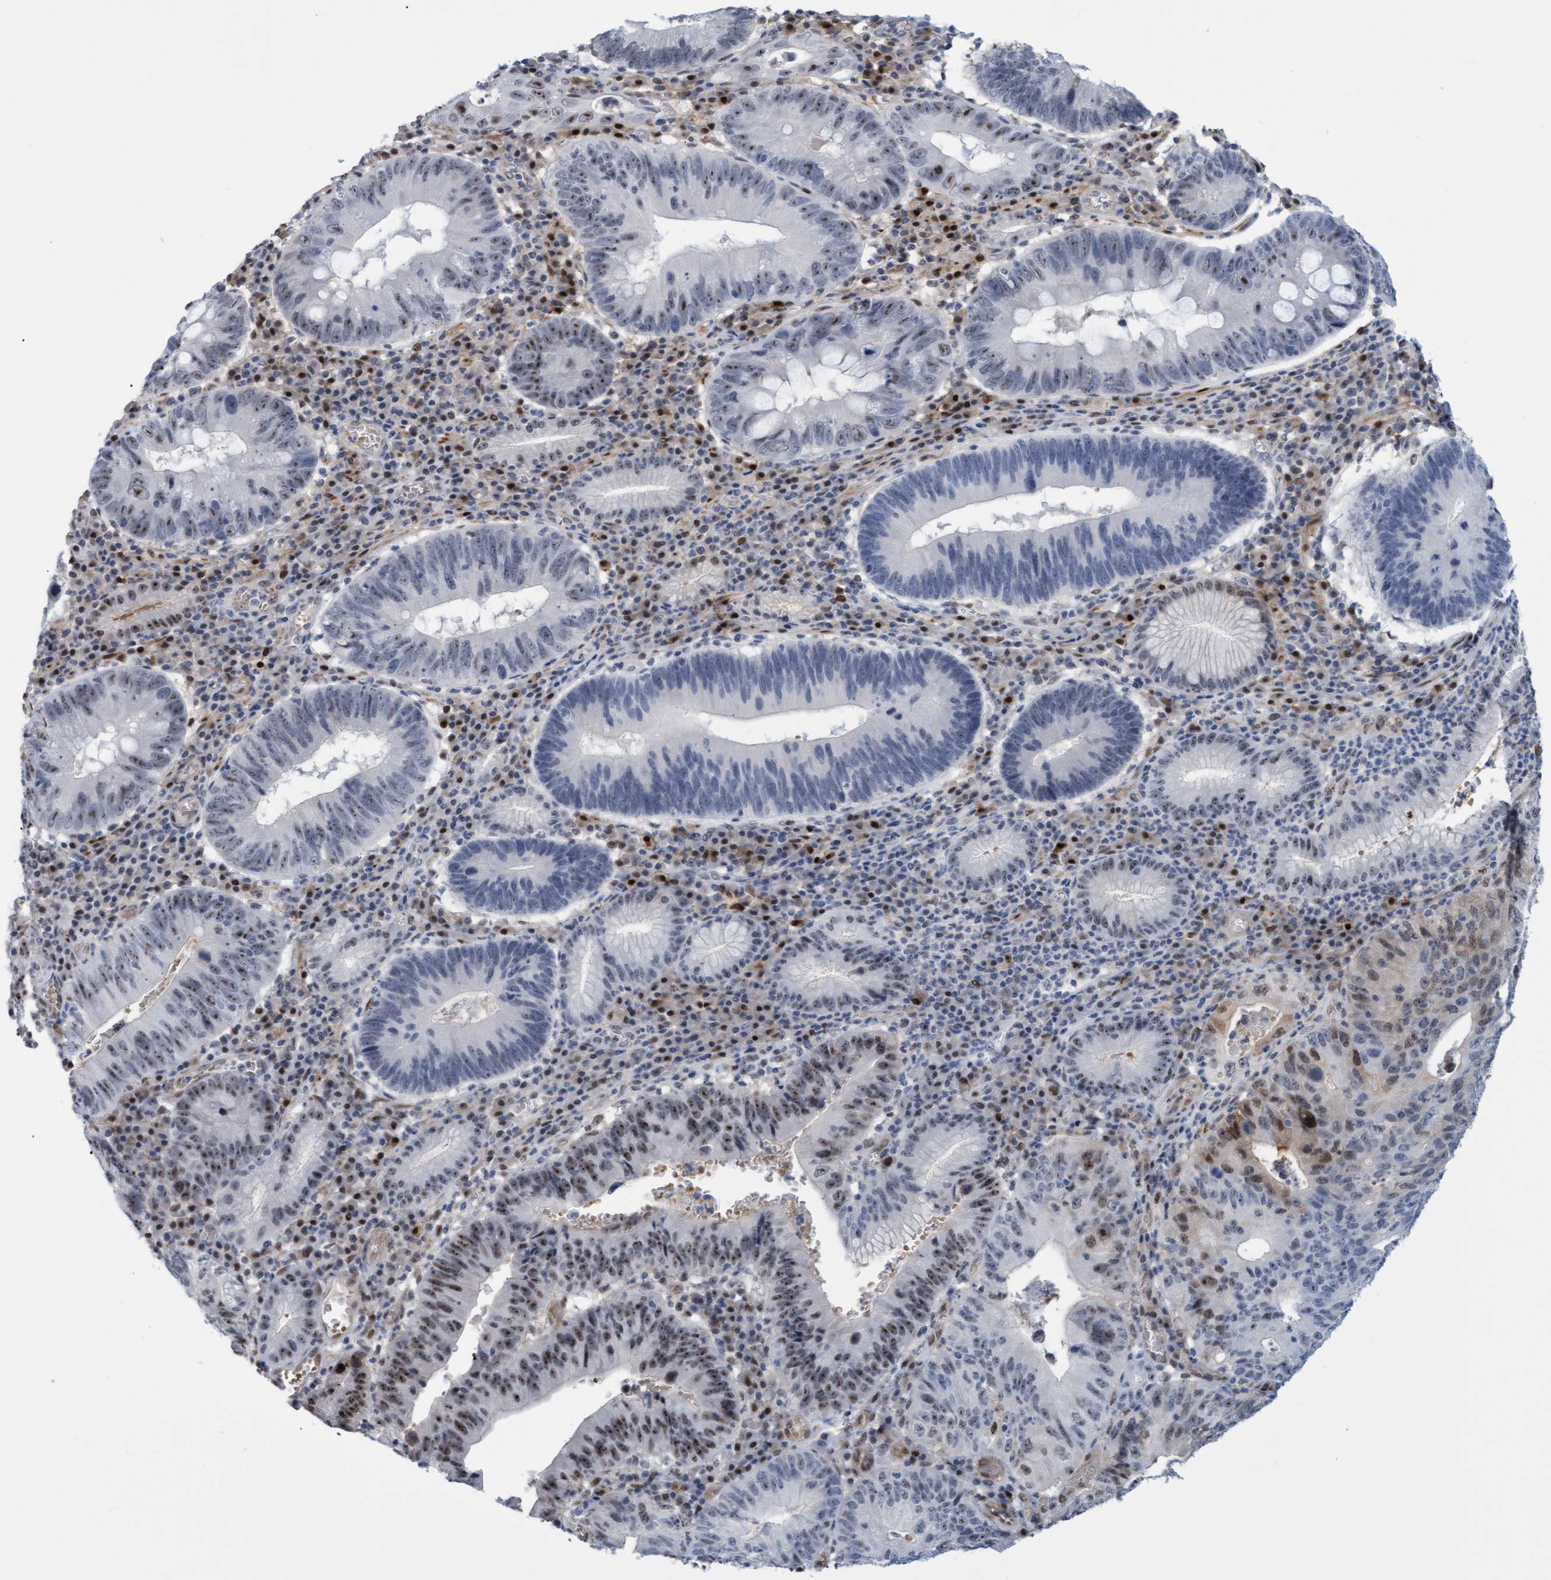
{"staining": {"intensity": "moderate", "quantity": "25%-75%", "location": "nuclear"}, "tissue": "stomach cancer", "cell_type": "Tumor cells", "image_type": "cancer", "snomed": [{"axis": "morphology", "description": "Adenocarcinoma, NOS"}, {"axis": "topography", "description": "Stomach"}], "caption": "IHC staining of stomach cancer (adenocarcinoma), which displays medium levels of moderate nuclear positivity in approximately 25%-75% of tumor cells indicating moderate nuclear protein staining. The staining was performed using DAB (3,3'-diaminobenzidine) (brown) for protein detection and nuclei were counterstained in hematoxylin (blue).", "gene": "PINX1", "patient": {"sex": "male", "age": 59}}